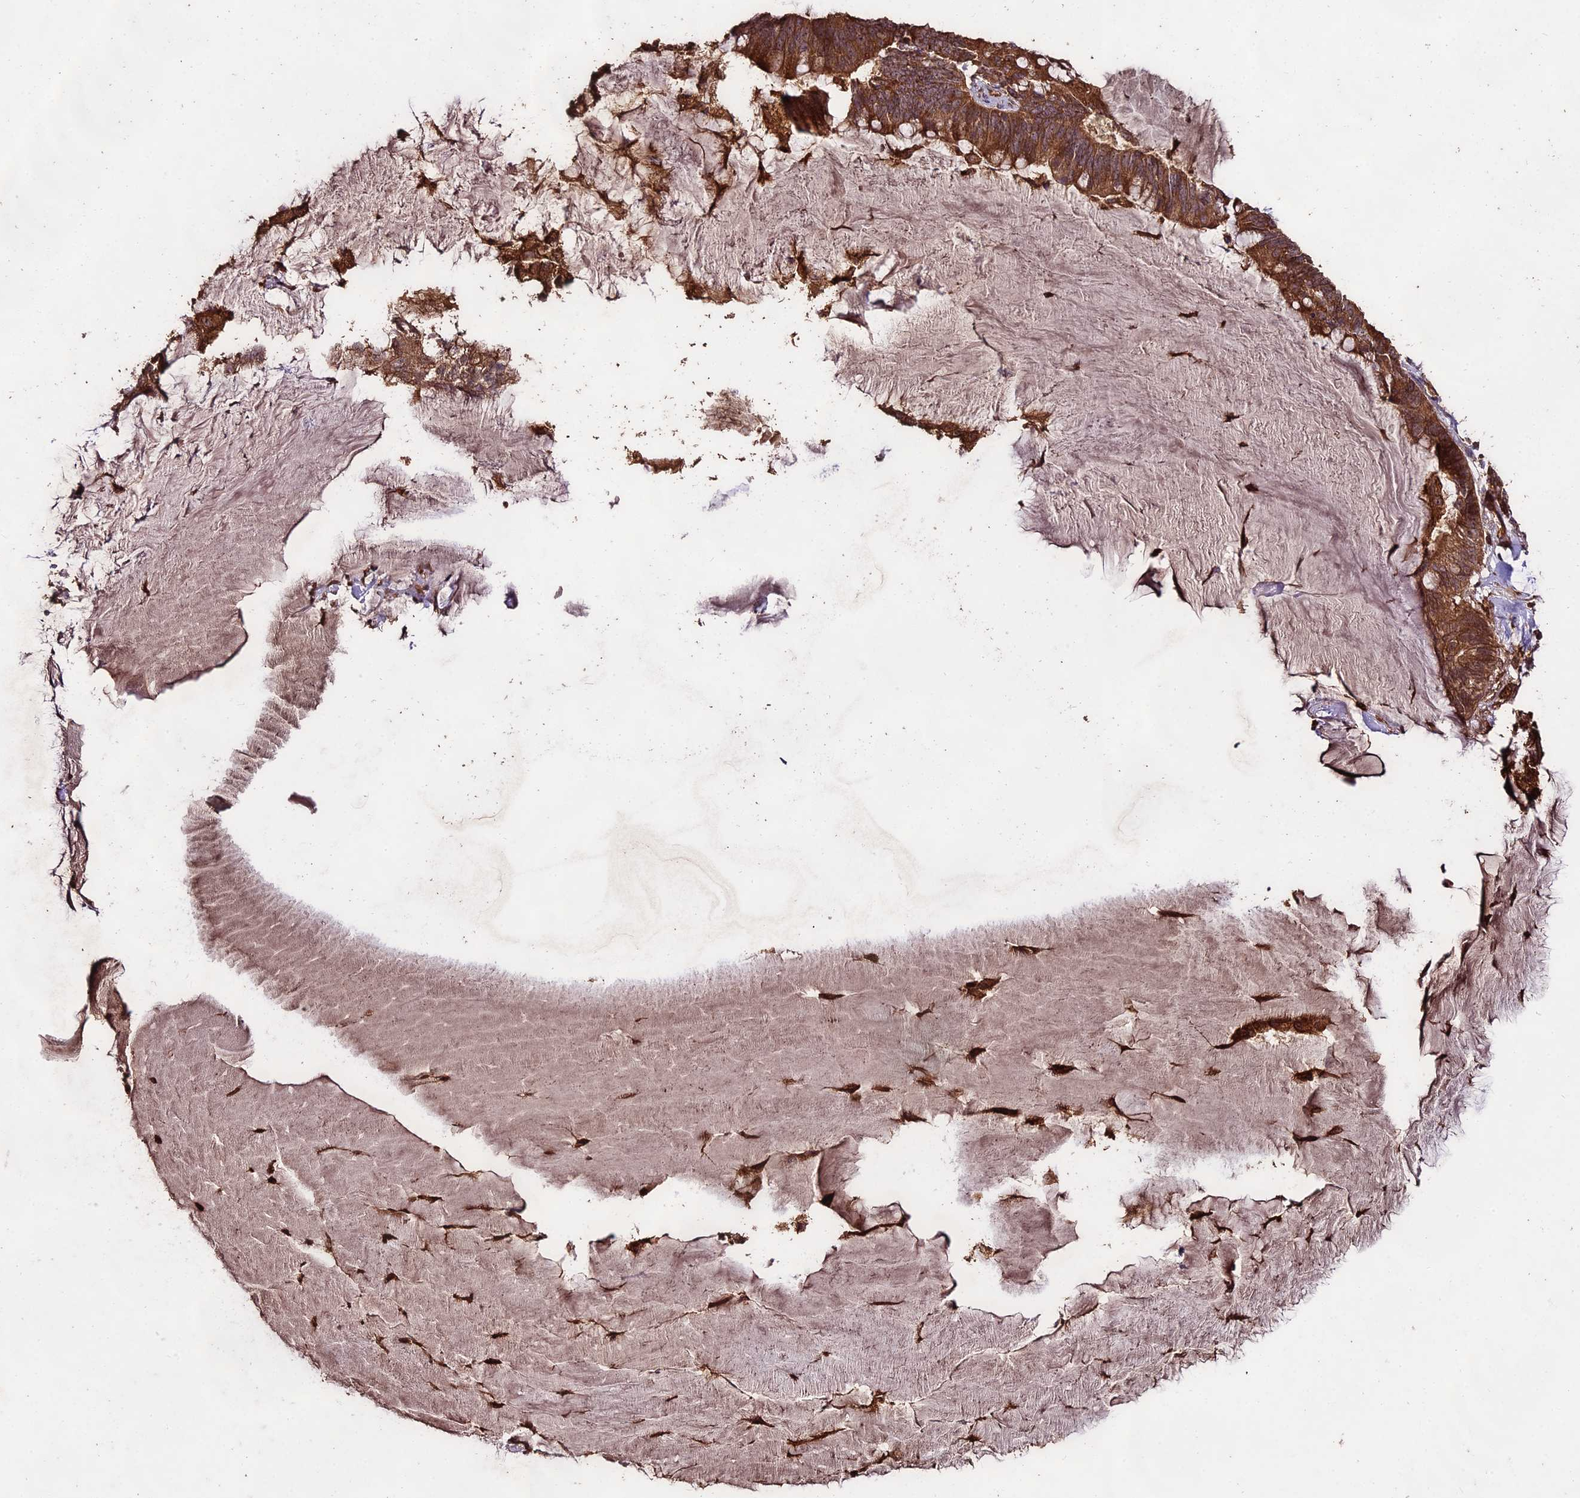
{"staining": {"intensity": "moderate", "quantity": ">75%", "location": "cytoplasmic/membranous"}, "tissue": "ovarian cancer", "cell_type": "Tumor cells", "image_type": "cancer", "snomed": [{"axis": "morphology", "description": "Cystadenocarcinoma, mucinous, NOS"}, {"axis": "topography", "description": "Ovary"}], "caption": "Immunohistochemistry (IHC) staining of ovarian cancer (mucinous cystadenocarcinoma), which displays medium levels of moderate cytoplasmic/membranous staining in about >75% of tumor cells indicating moderate cytoplasmic/membranous protein staining. The staining was performed using DAB (brown) for protein detection and nuclei were counterstained in hematoxylin (blue).", "gene": "TTLL10", "patient": {"sex": "female", "age": 61}}